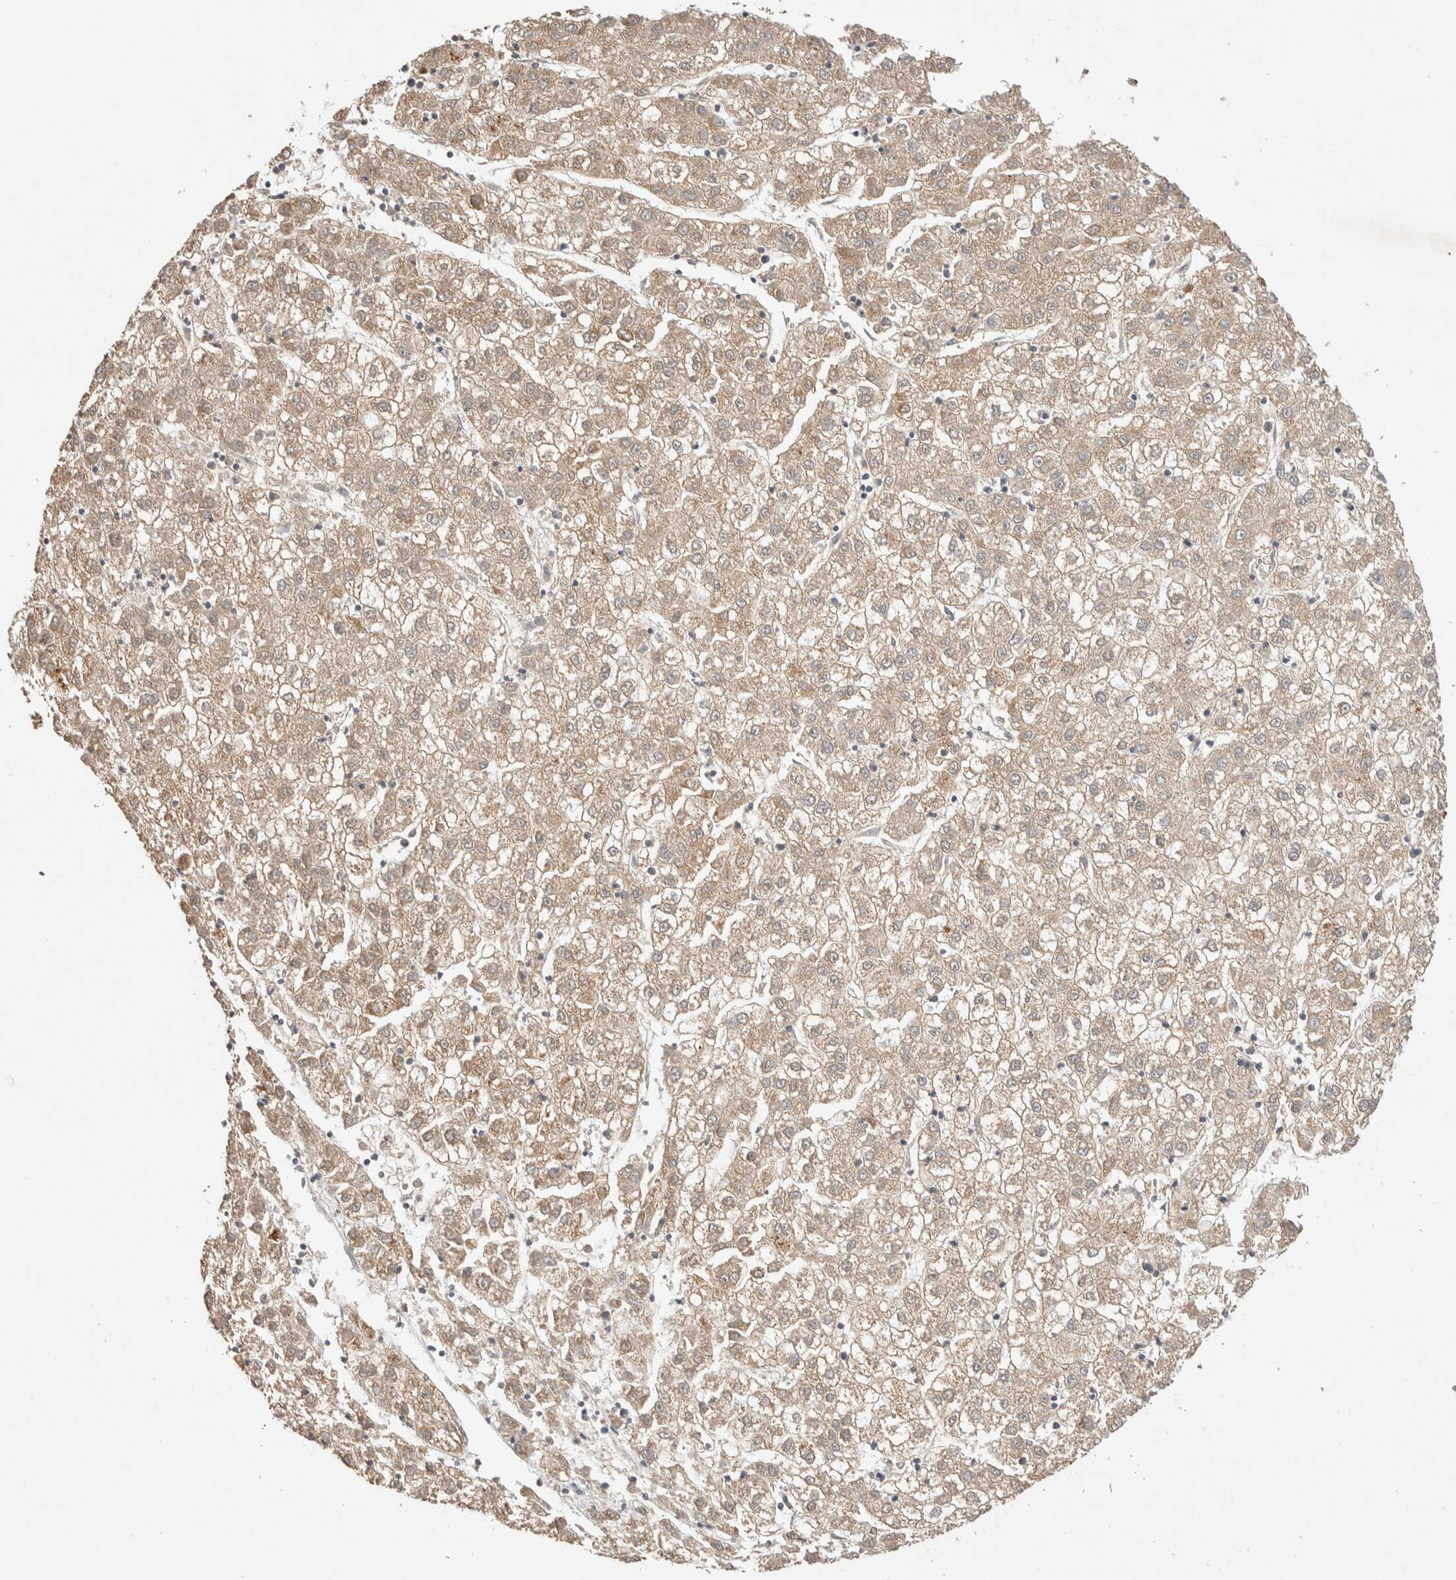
{"staining": {"intensity": "weak", "quantity": ">75%", "location": "cytoplasmic/membranous"}, "tissue": "liver cancer", "cell_type": "Tumor cells", "image_type": "cancer", "snomed": [{"axis": "morphology", "description": "Carcinoma, Hepatocellular, NOS"}, {"axis": "topography", "description": "Liver"}], "caption": "Human hepatocellular carcinoma (liver) stained with a protein marker exhibits weak staining in tumor cells.", "gene": "CASK", "patient": {"sex": "male", "age": 72}}